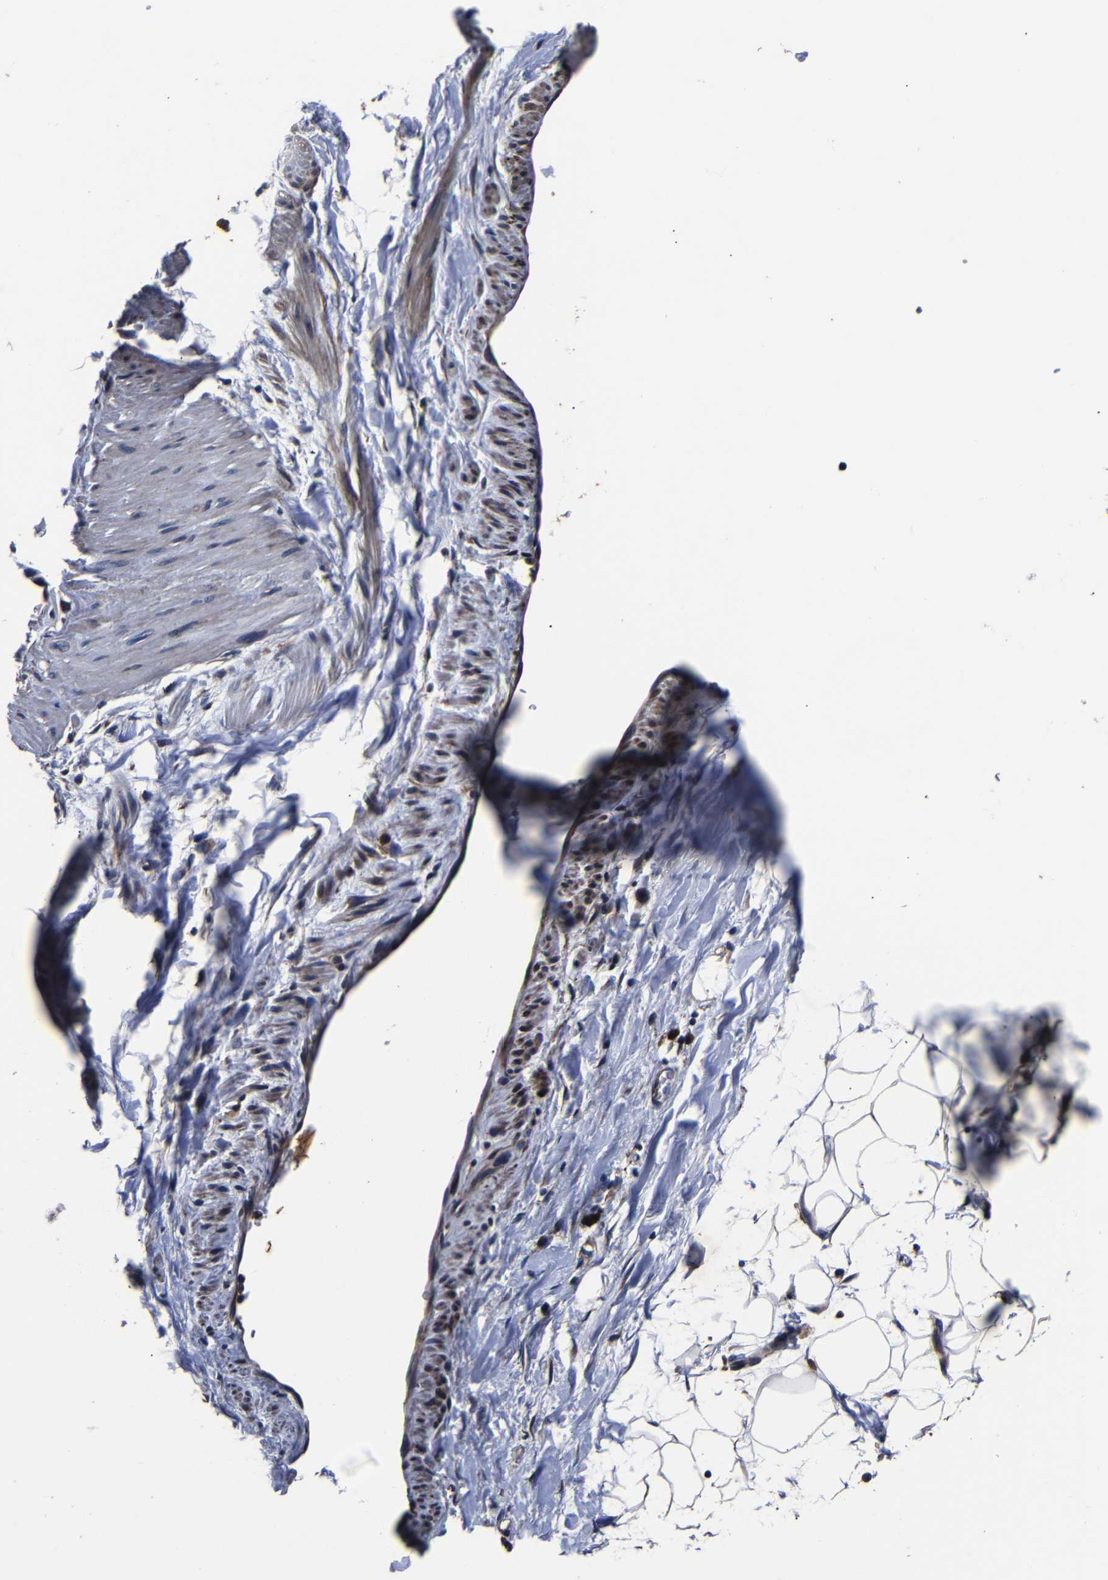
{"staining": {"intensity": "weak", "quantity": ">75%", "location": "cytoplasmic/membranous"}, "tissue": "adipose tissue", "cell_type": "Adipocytes", "image_type": "normal", "snomed": [{"axis": "morphology", "description": "Normal tissue, NOS"}, {"axis": "topography", "description": "Soft tissue"}], "caption": "Immunohistochemistry of unremarkable human adipose tissue displays low levels of weak cytoplasmic/membranous expression in about >75% of adipocytes.", "gene": "SCN9A", "patient": {"sex": "male", "age": 72}}